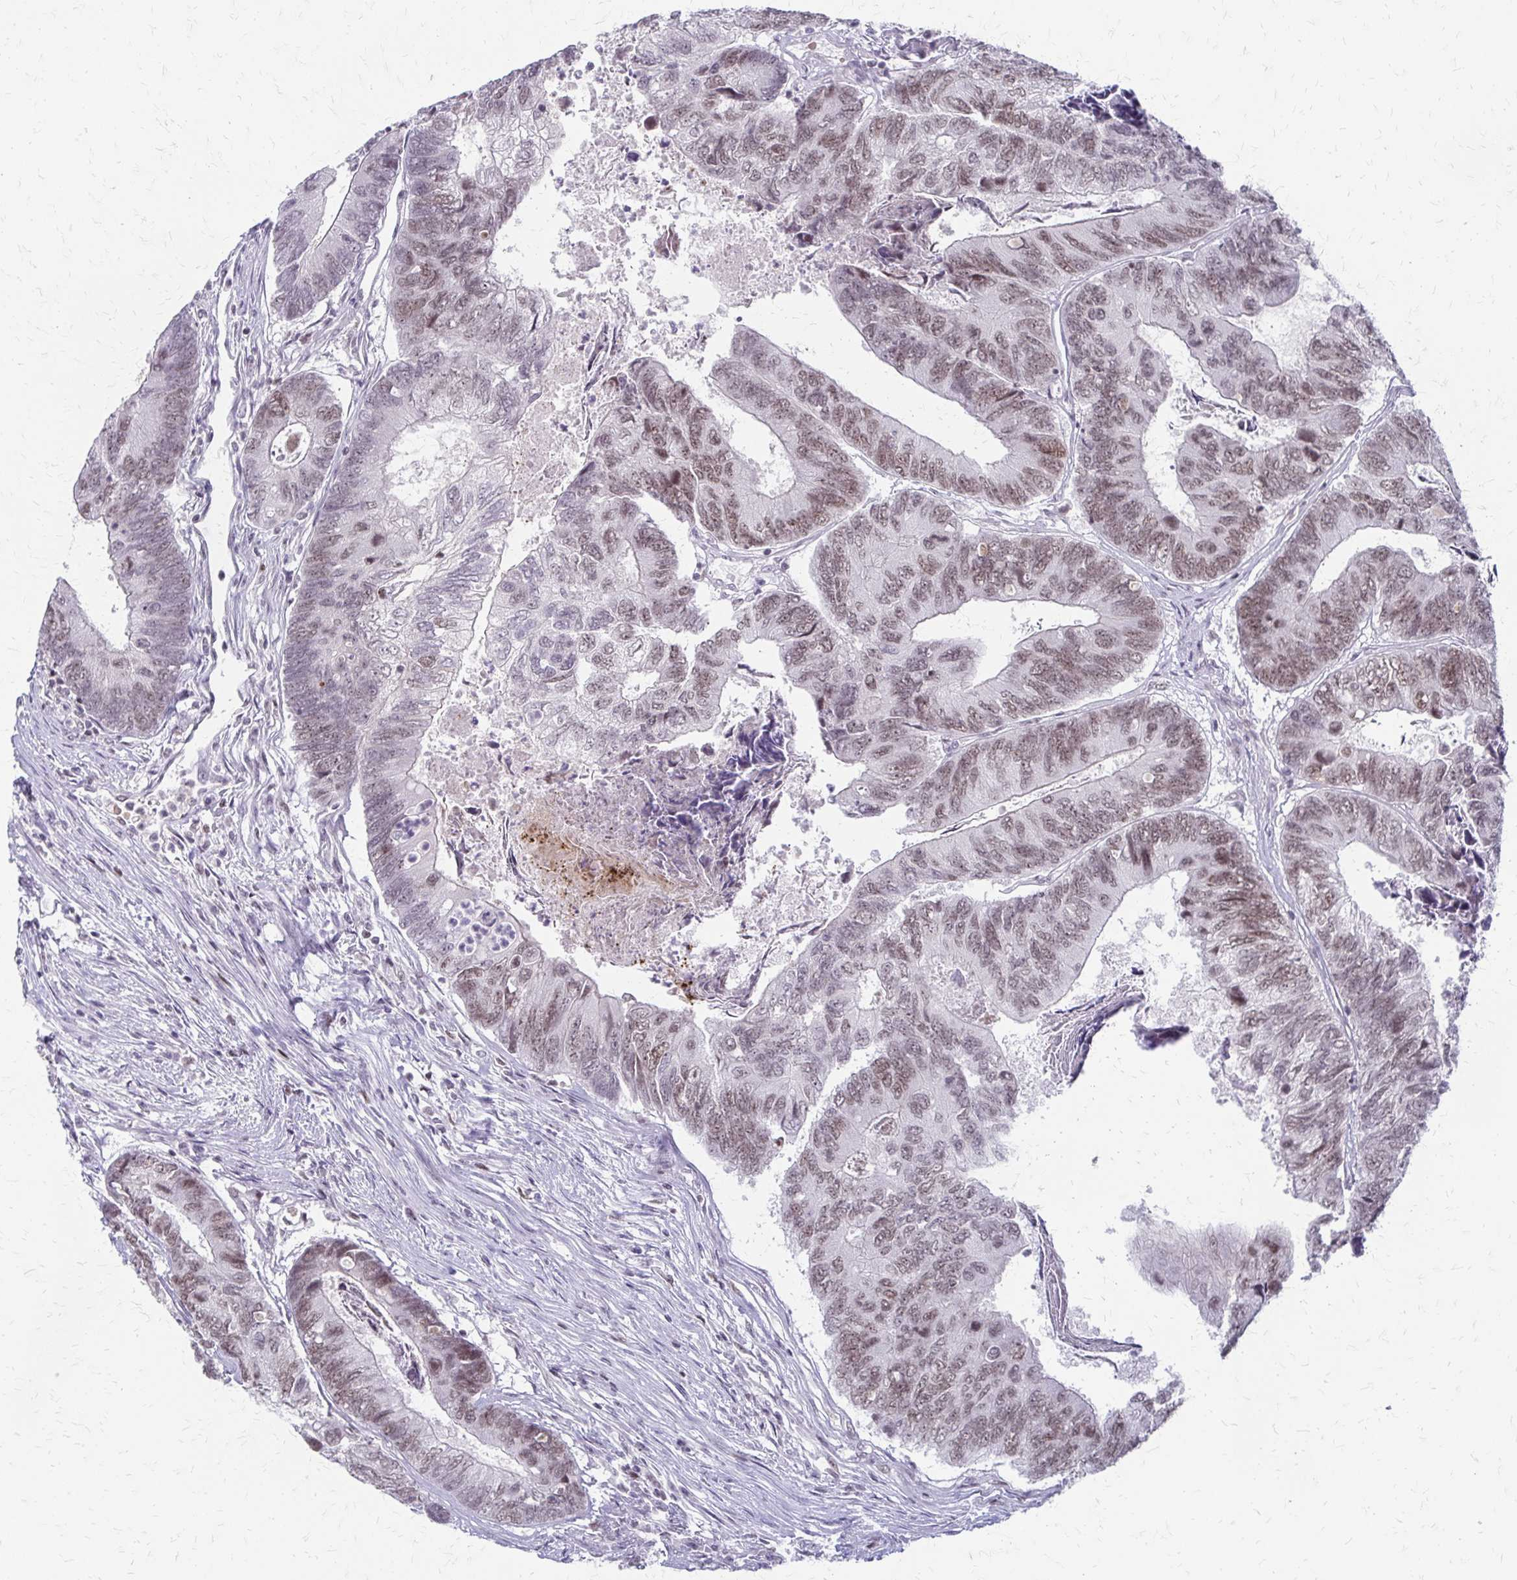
{"staining": {"intensity": "moderate", "quantity": ">75%", "location": "nuclear"}, "tissue": "colorectal cancer", "cell_type": "Tumor cells", "image_type": "cancer", "snomed": [{"axis": "morphology", "description": "Adenocarcinoma, NOS"}, {"axis": "topography", "description": "Colon"}], "caption": "Protein expression analysis of colorectal cancer reveals moderate nuclear positivity in approximately >75% of tumor cells.", "gene": "EED", "patient": {"sex": "female", "age": 67}}